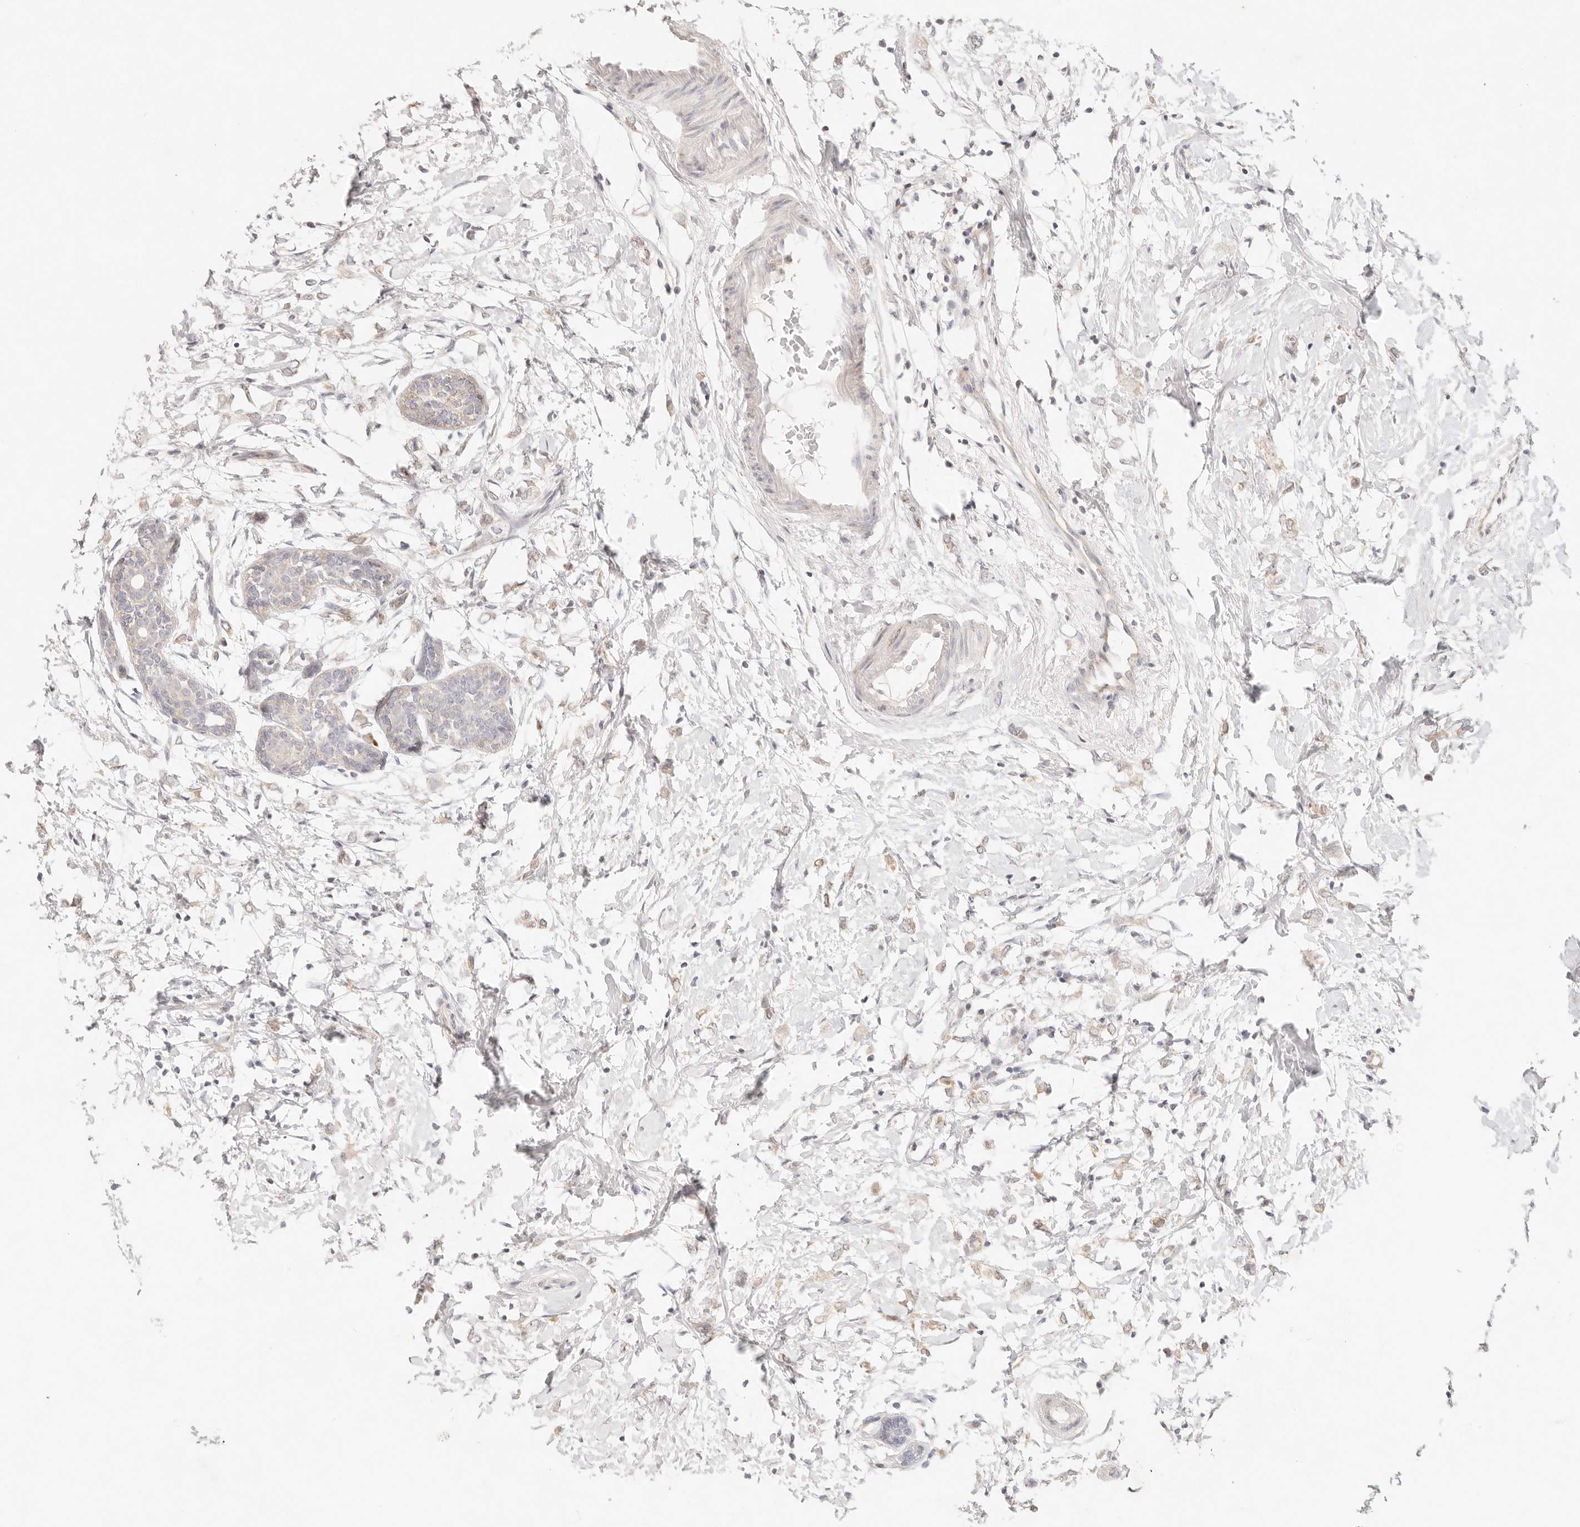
{"staining": {"intensity": "weak", "quantity": "25%-75%", "location": "cytoplasmic/membranous"}, "tissue": "breast cancer", "cell_type": "Tumor cells", "image_type": "cancer", "snomed": [{"axis": "morphology", "description": "Normal tissue, NOS"}, {"axis": "morphology", "description": "Lobular carcinoma"}, {"axis": "topography", "description": "Breast"}], "caption": "A photomicrograph of breast cancer stained for a protein reveals weak cytoplasmic/membranous brown staining in tumor cells.", "gene": "GPR156", "patient": {"sex": "female", "age": 47}}